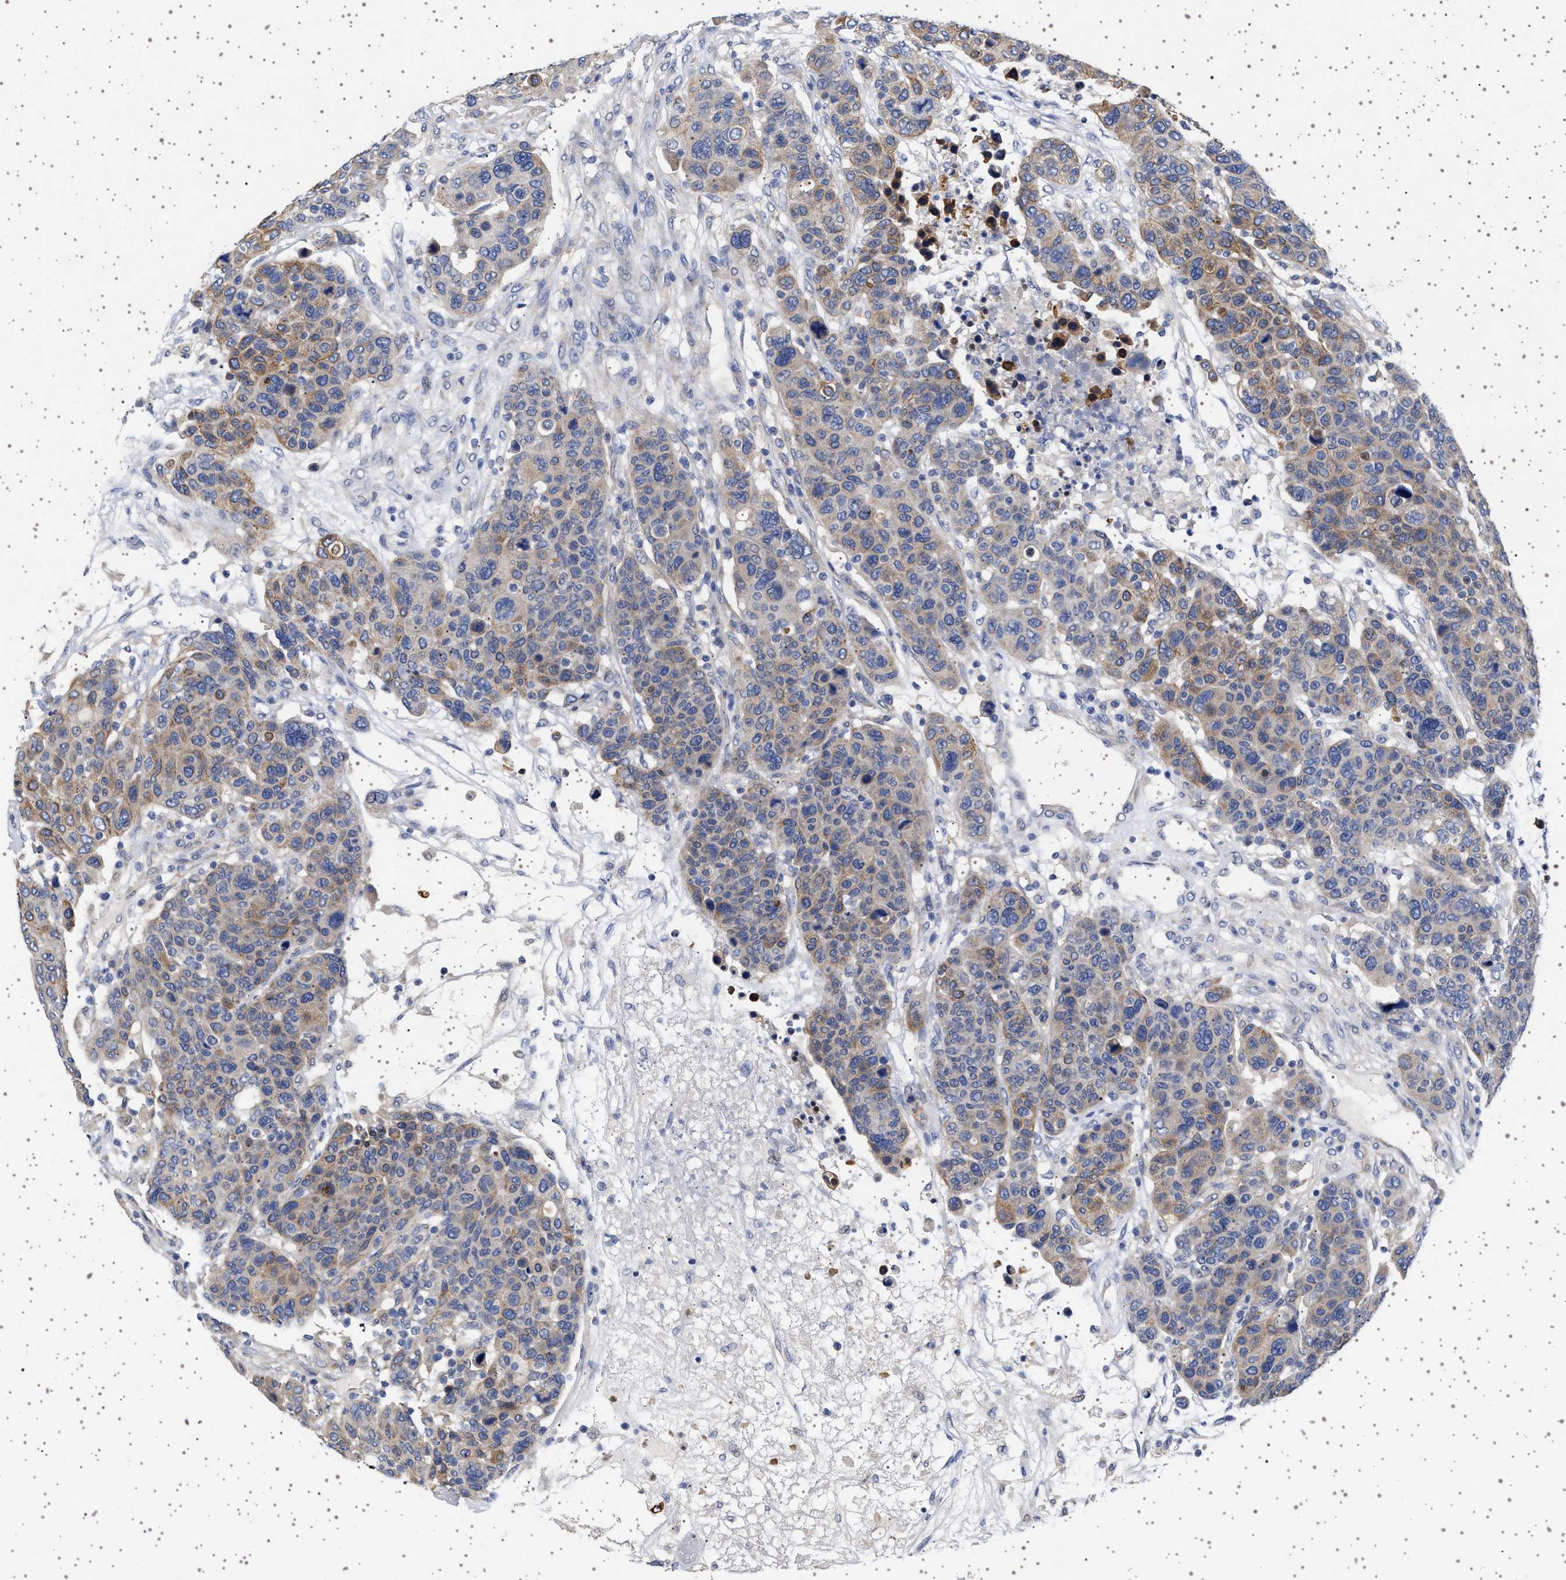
{"staining": {"intensity": "weak", "quantity": "25%-75%", "location": "cytoplasmic/membranous"}, "tissue": "breast cancer", "cell_type": "Tumor cells", "image_type": "cancer", "snomed": [{"axis": "morphology", "description": "Duct carcinoma"}, {"axis": "topography", "description": "Breast"}], "caption": "The photomicrograph exhibits staining of breast cancer, revealing weak cytoplasmic/membranous protein expression (brown color) within tumor cells. The staining is performed using DAB (3,3'-diaminobenzidine) brown chromogen to label protein expression. The nuclei are counter-stained blue using hematoxylin.", "gene": "TRMT10B", "patient": {"sex": "female", "age": 37}}